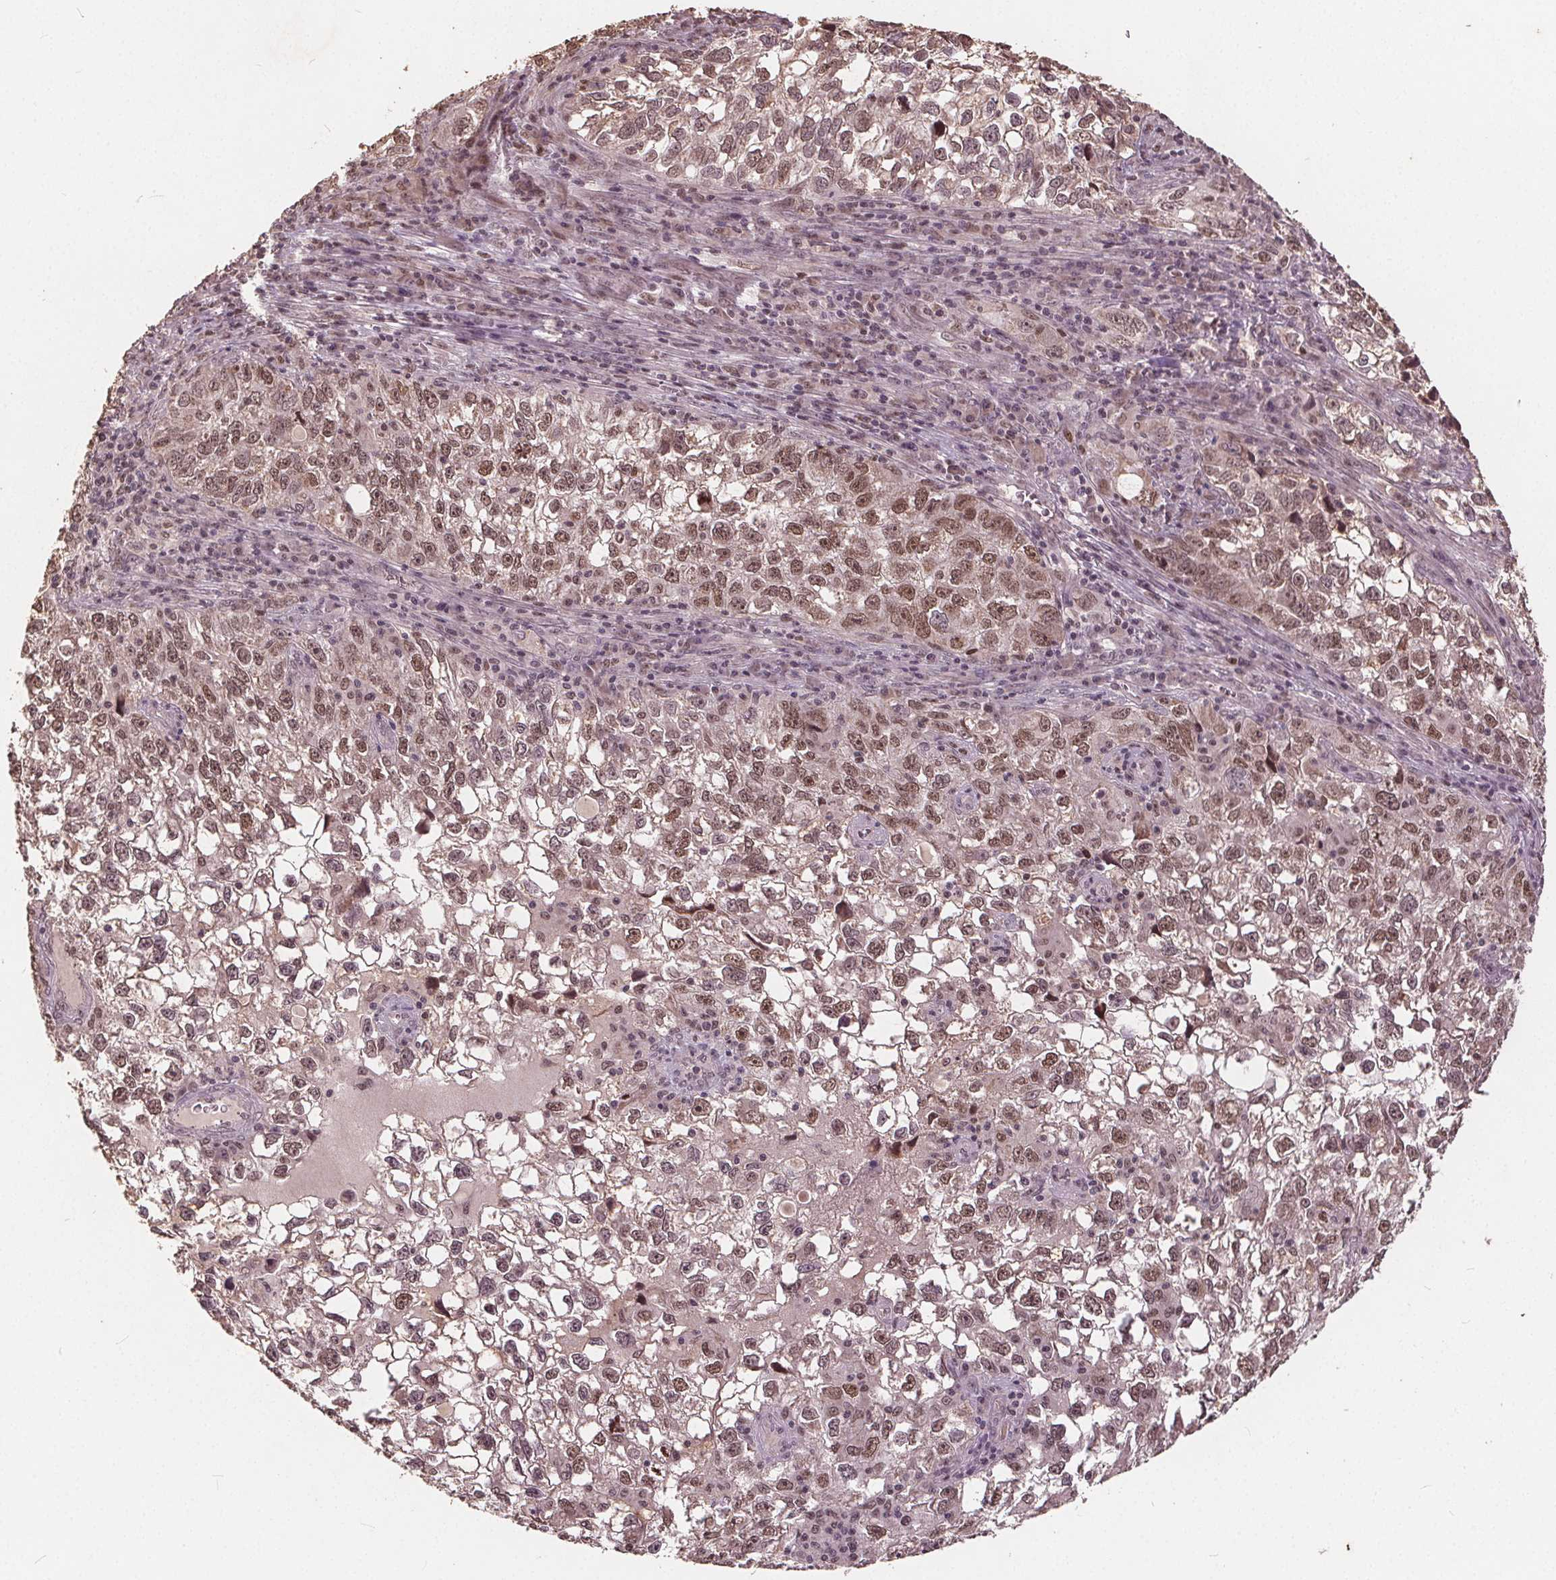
{"staining": {"intensity": "moderate", "quantity": ">75%", "location": "nuclear"}, "tissue": "cervical cancer", "cell_type": "Tumor cells", "image_type": "cancer", "snomed": [{"axis": "morphology", "description": "Squamous cell carcinoma, NOS"}, {"axis": "topography", "description": "Cervix"}], "caption": "Moderate nuclear staining is identified in approximately >75% of tumor cells in cervical cancer (squamous cell carcinoma). The staining is performed using DAB (3,3'-diaminobenzidine) brown chromogen to label protein expression. The nuclei are counter-stained blue using hematoxylin.", "gene": "DNMT3B", "patient": {"sex": "female", "age": 55}}